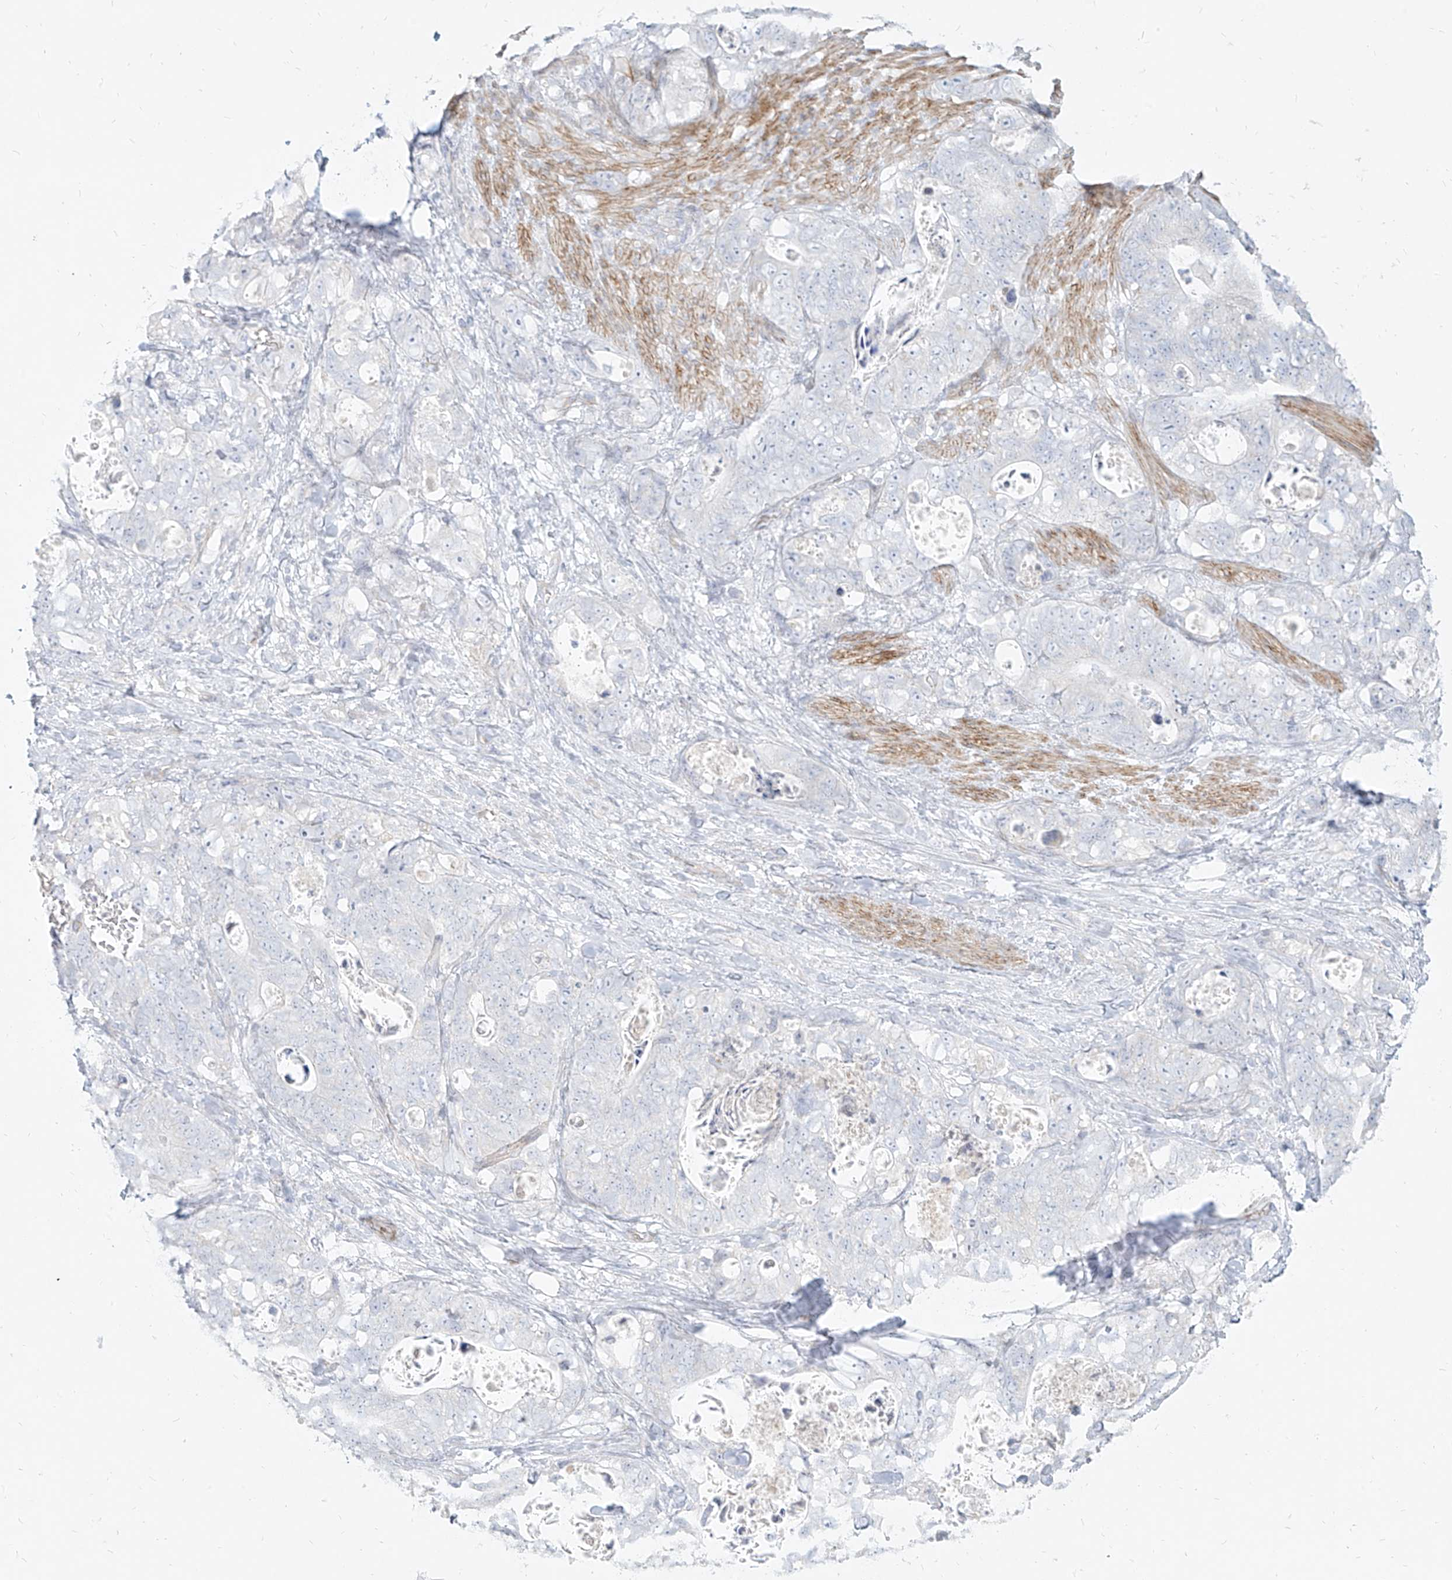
{"staining": {"intensity": "negative", "quantity": "none", "location": "none"}, "tissue": "stomach cancer", "cell_type": "Tumor cells", "image_type": "cancer", "snomed": [{"axis": "morphology", "description": "Normal tissue, NOS"}, {"axis": "morphology", "description": "Adenocarcinoma, NOS"}, {"axis": "topography", "description": "Stomach"}], "caption": "Tumor cells are negative for protein expression in human stomach adenocarcinoma.", "gene": "ITPKB", "patient": {"sex": "female", "age": 89}}